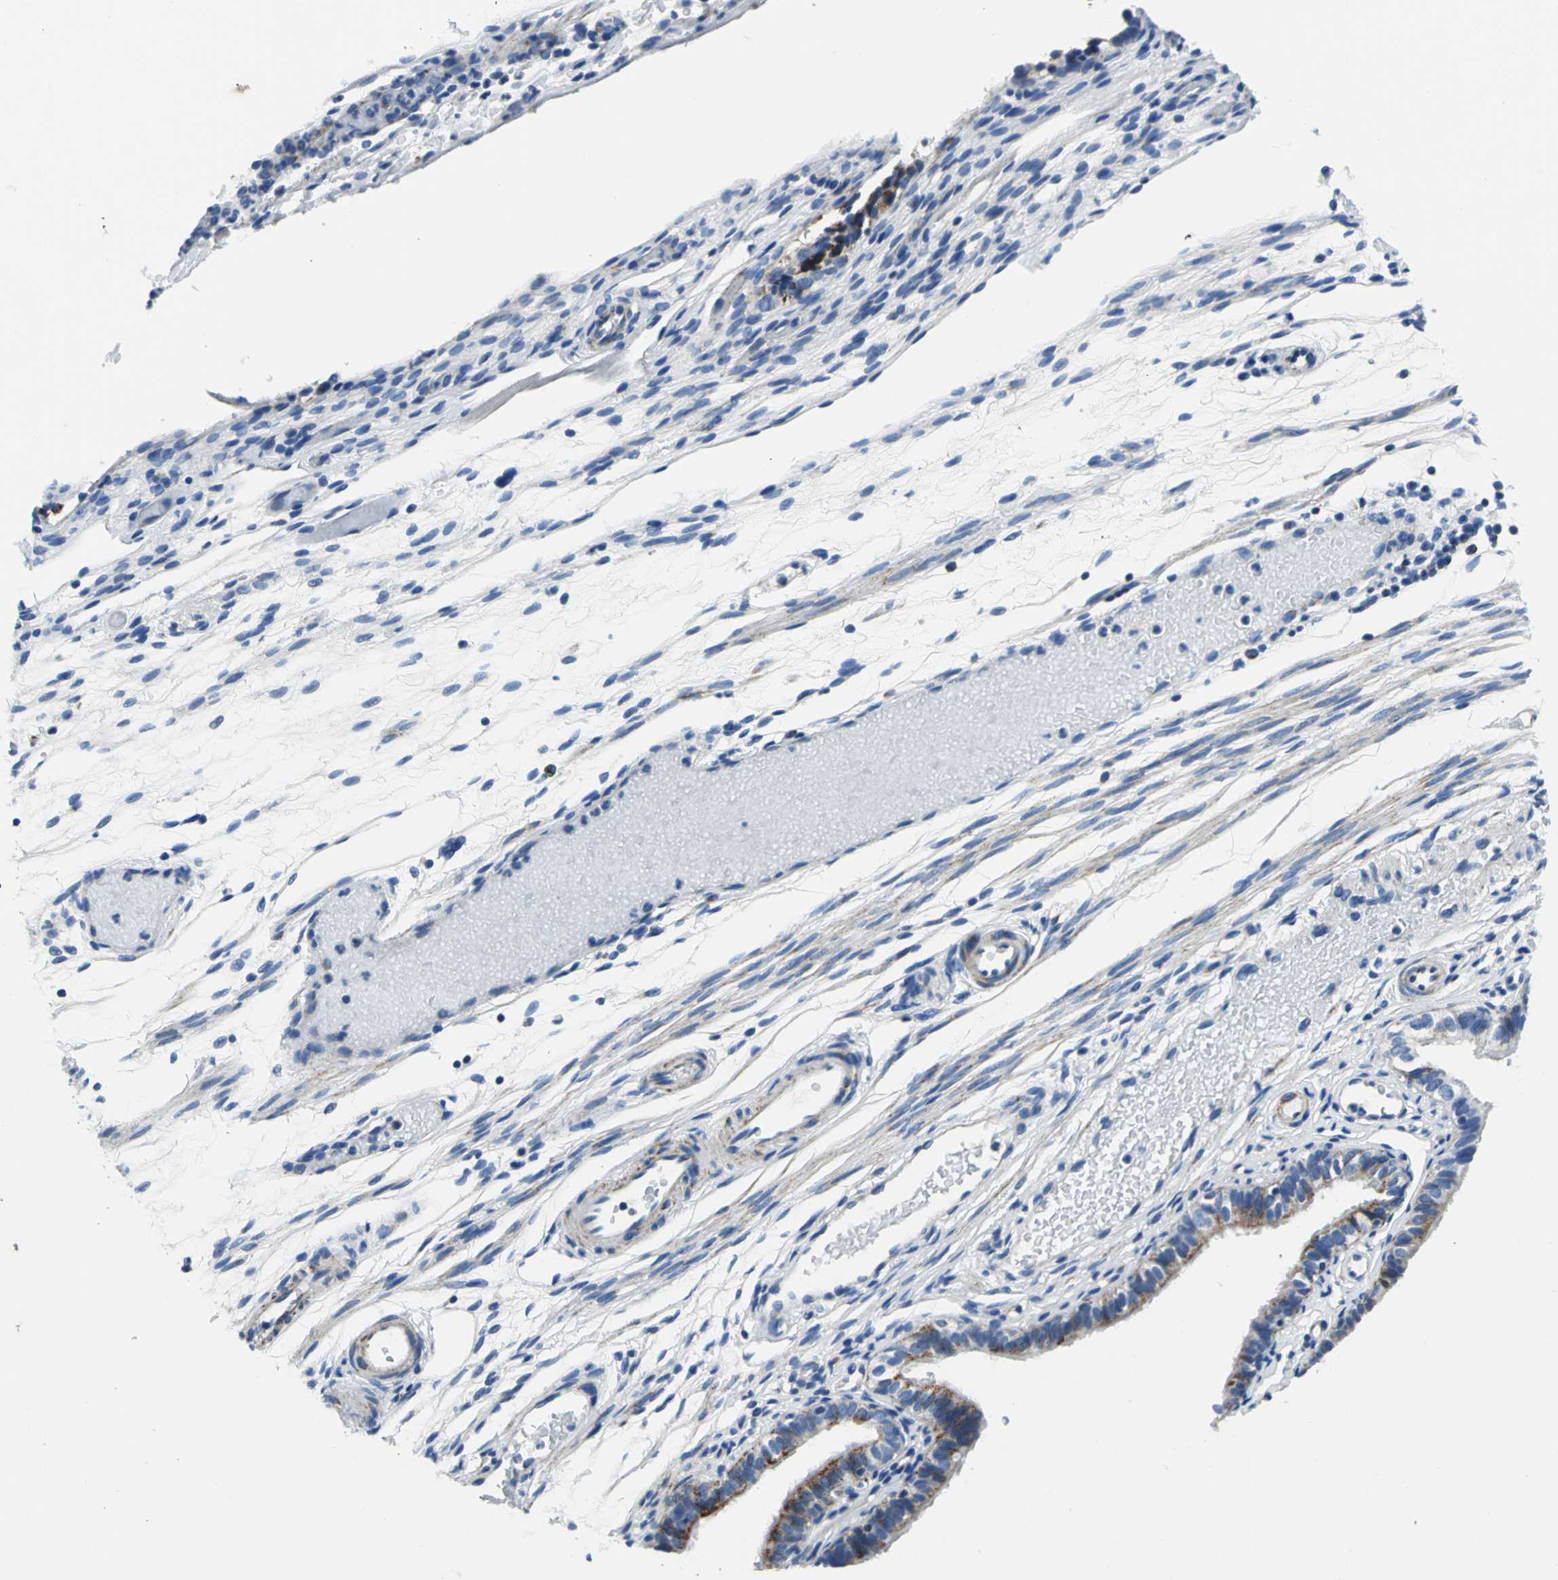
{"staining": {"intensity": "weak", "quantity": "25%-75%", "location": "cytoplasmic/membranous"}, "tissue": "fallopian tube", "cell_type": "Glandular cells", "image_type": "normal", "snomed": [{"axis": "morphology", "description": "Normal tissue, NOS"}, {"axis": "morphology", "description": "Dermoid, NOS"}, {"axis": "topography", "description": "Fallopian tube"}], "caption": "A low amount of weak cytoplasmic/membranous staining is identified in about 25%-75% of glandular cells in benign fallopian tube.", "gene": "IFI6", "patient": {"sex": "female", "age": 33}}